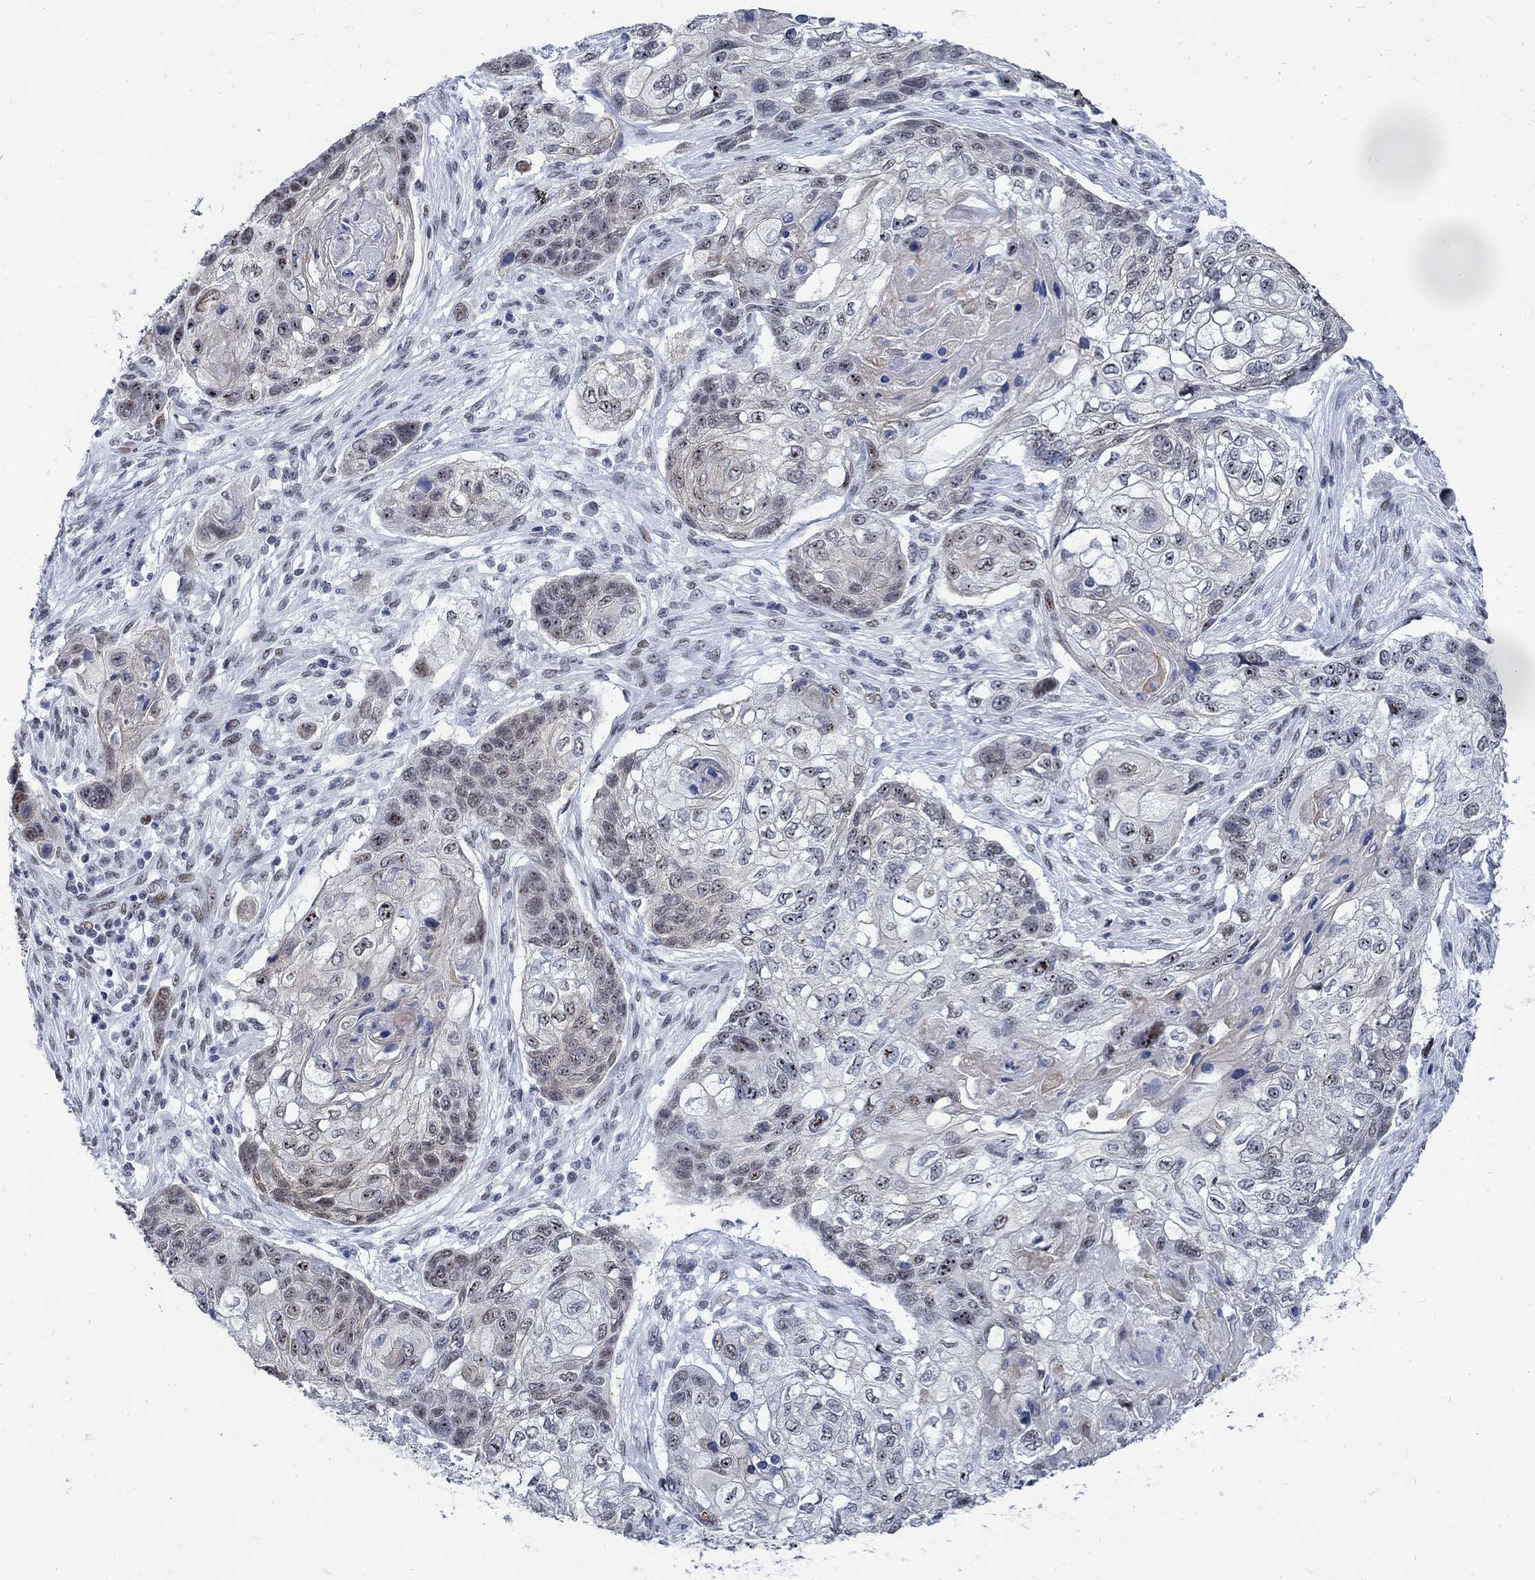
{"staining": {"intensity": "weak", "quantity": "<25%", "location": "cytoplasmic/membranous,nuclear"}, "tissue": "lung cancer", "cell_type": "Tumor cells", "image_type": "cancer", "snomed": [{"axis": "morphology", "description": "Normal tissue, NOS"}, {"axis": "morphology", "description": "Squamous cell carcinoma, NOS"}, {"axis": "topography", "description": "Bronchus"}, {"axis": "topography", "description": "Lung"}], "caption": "There is no significant staining in tumor cells of lung cancer.", "gene": "DLK1", "patient": {"sex": "male", "age": 69}}